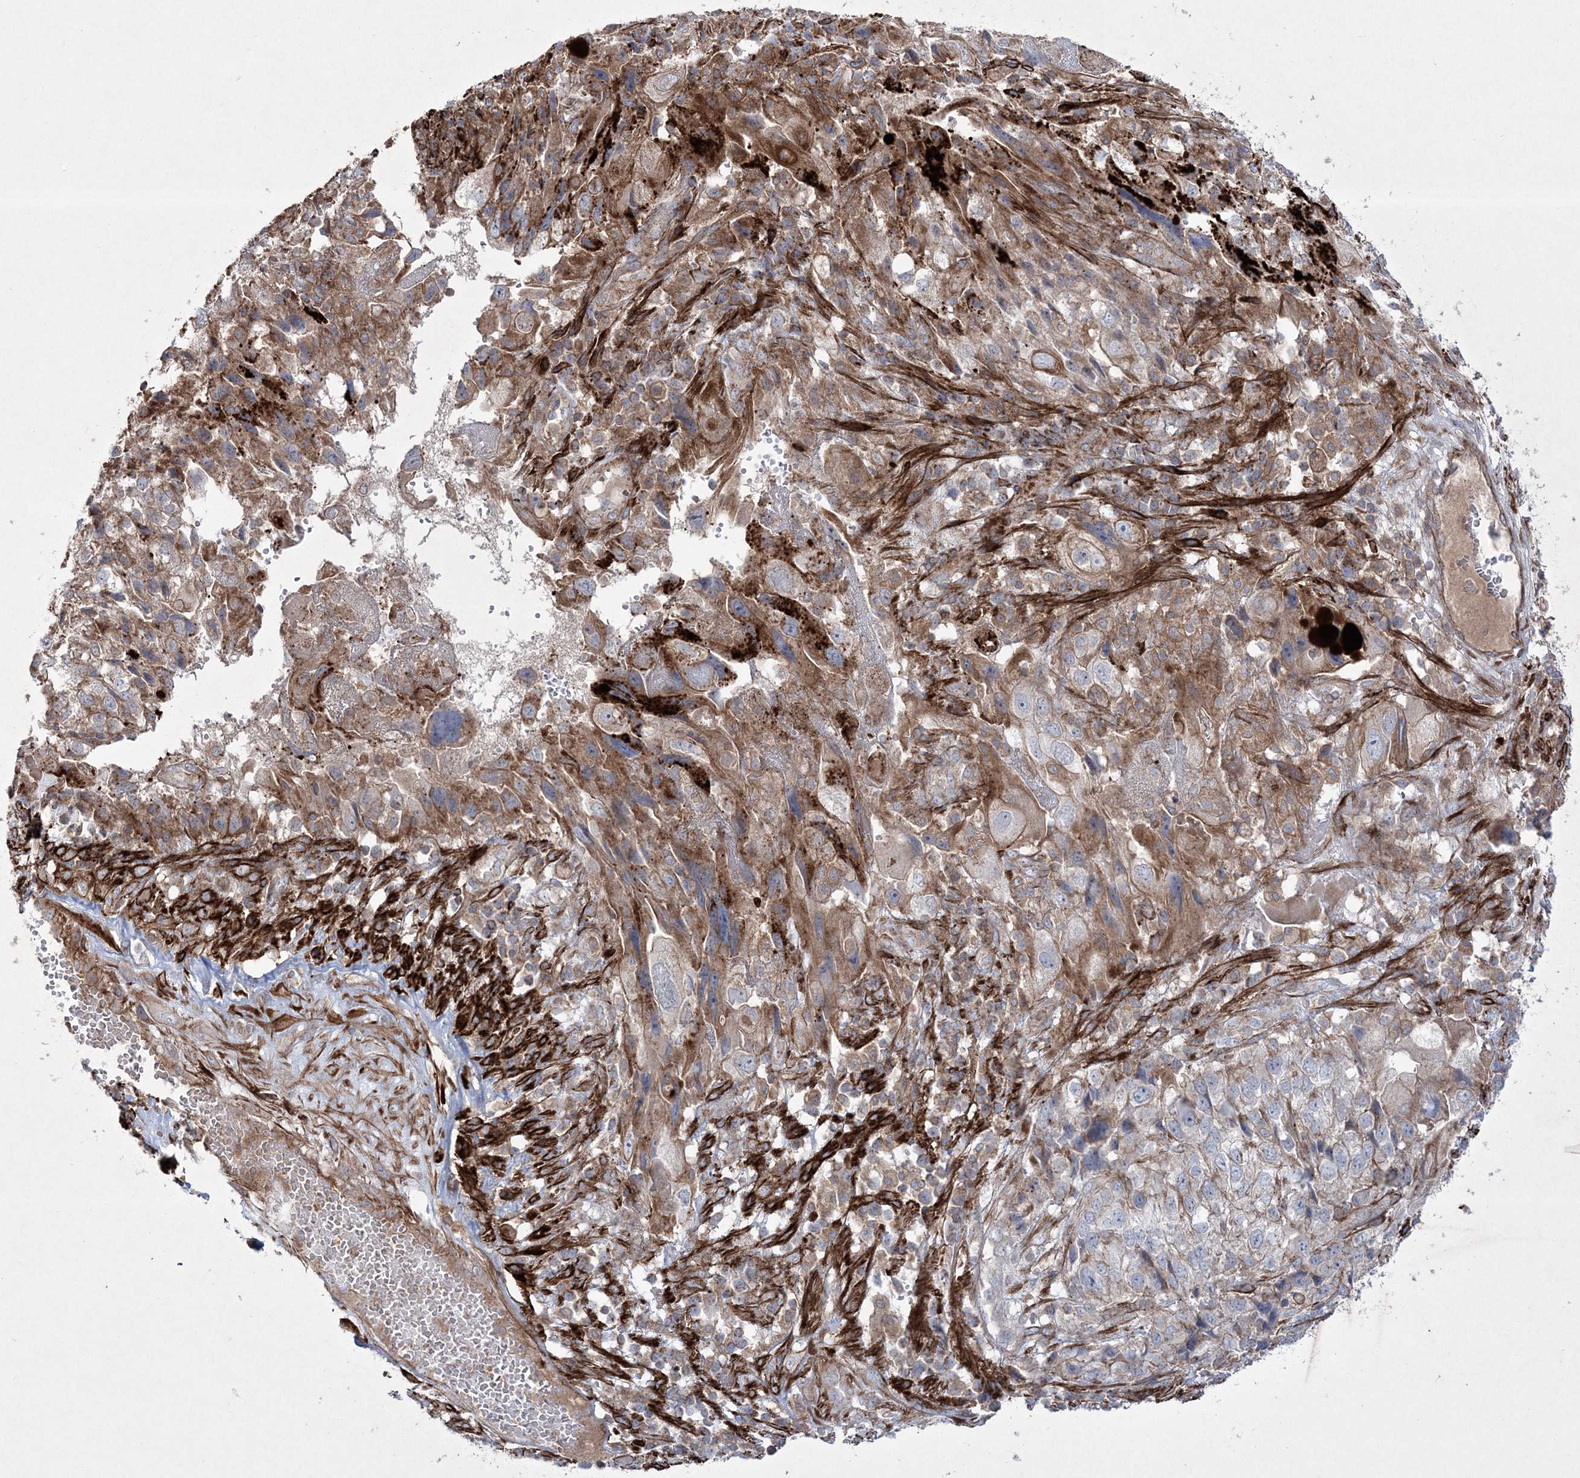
{"staining": {"intensity": "moderate", "quantity": "25%-75%", "location": "cytoplasmic/membranous"}, "tissue": "endometrial cancer", "cell_type": "Tumor cells", "image_type": "cancer", "snomed": [{"axis": "morphology", "description": "Adenocarcinoma, NOS"}, {"axis": "topography", "description": "Endometrium"}], "caption": "Approximately 25%-75% of tumor cells in adenocarcinoma (endometrial) demonstrate moderate cytoplasmic/membranous protein positivity as visualized by brown immunohistochemical staining.", "gene": "RICTOR", "patient": {"sex": "female", "age": 49}}